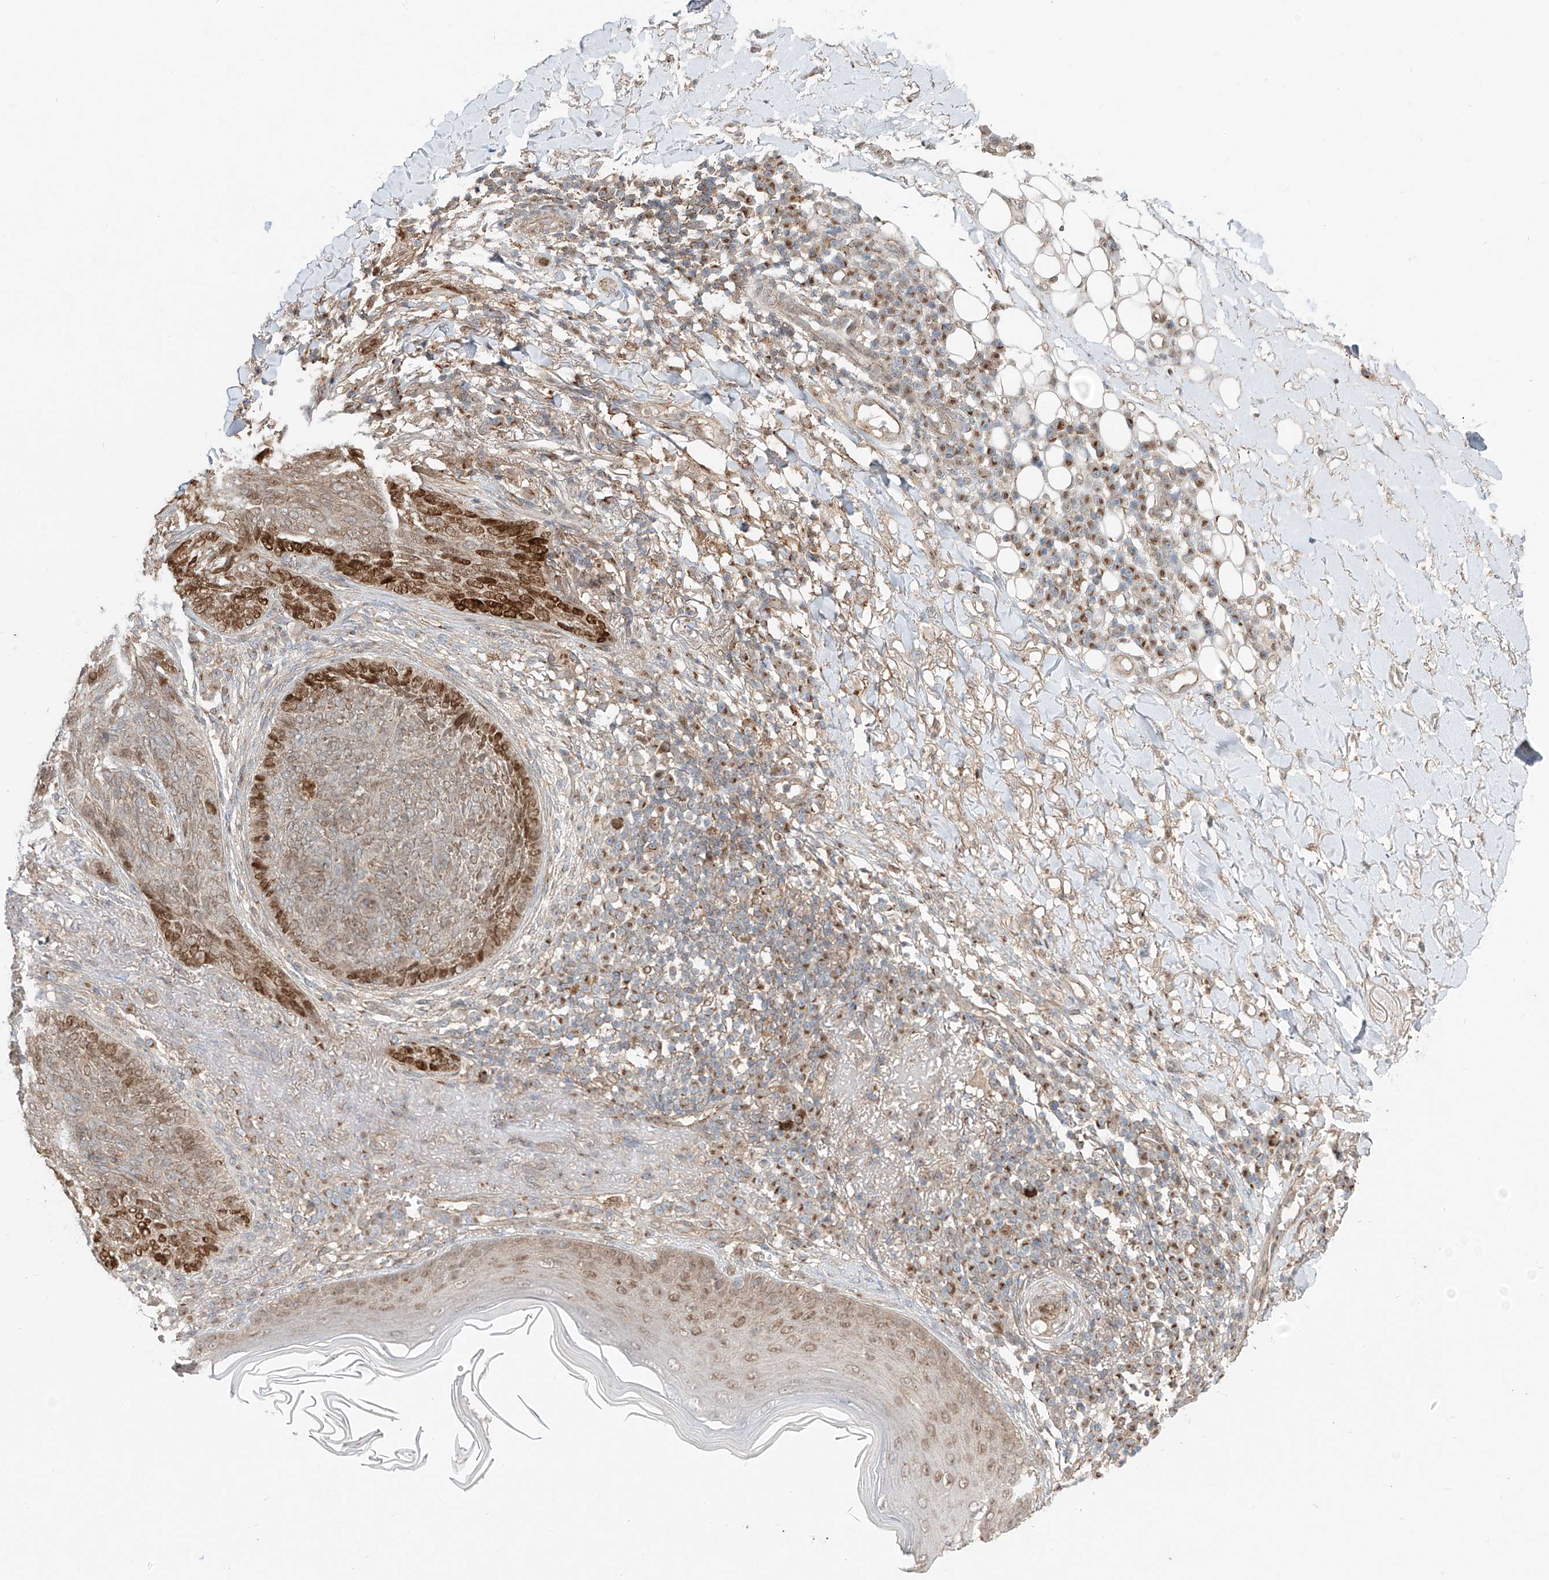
{"staining": {"intensity": "strong", "quantity": "25%-75%", "location": "nuclear"}, "tissue": "skin cancer", "cell_type": "Tumor cells", "image_type": "cancer", "snomed": [{"axis": "morphology", "description": "Basal cell carcinoma"}, {"axis": "topography", "description": "Skin"}], "caption": "Immunohistochemistry staining of skin basal cell carcinoma, which demonstrates high levels of strong nuclear positivity in about 25%-75% of tumor cells indicating strong nuclear protein staining. The staining was performed using DAB (3,3'-diaminobenzidine) (brown) for protein detection and nuclei were counterstained in hematoxylin (blue).", "gene": "CUX1", "patient": {"sex": "male", "age": 85}}